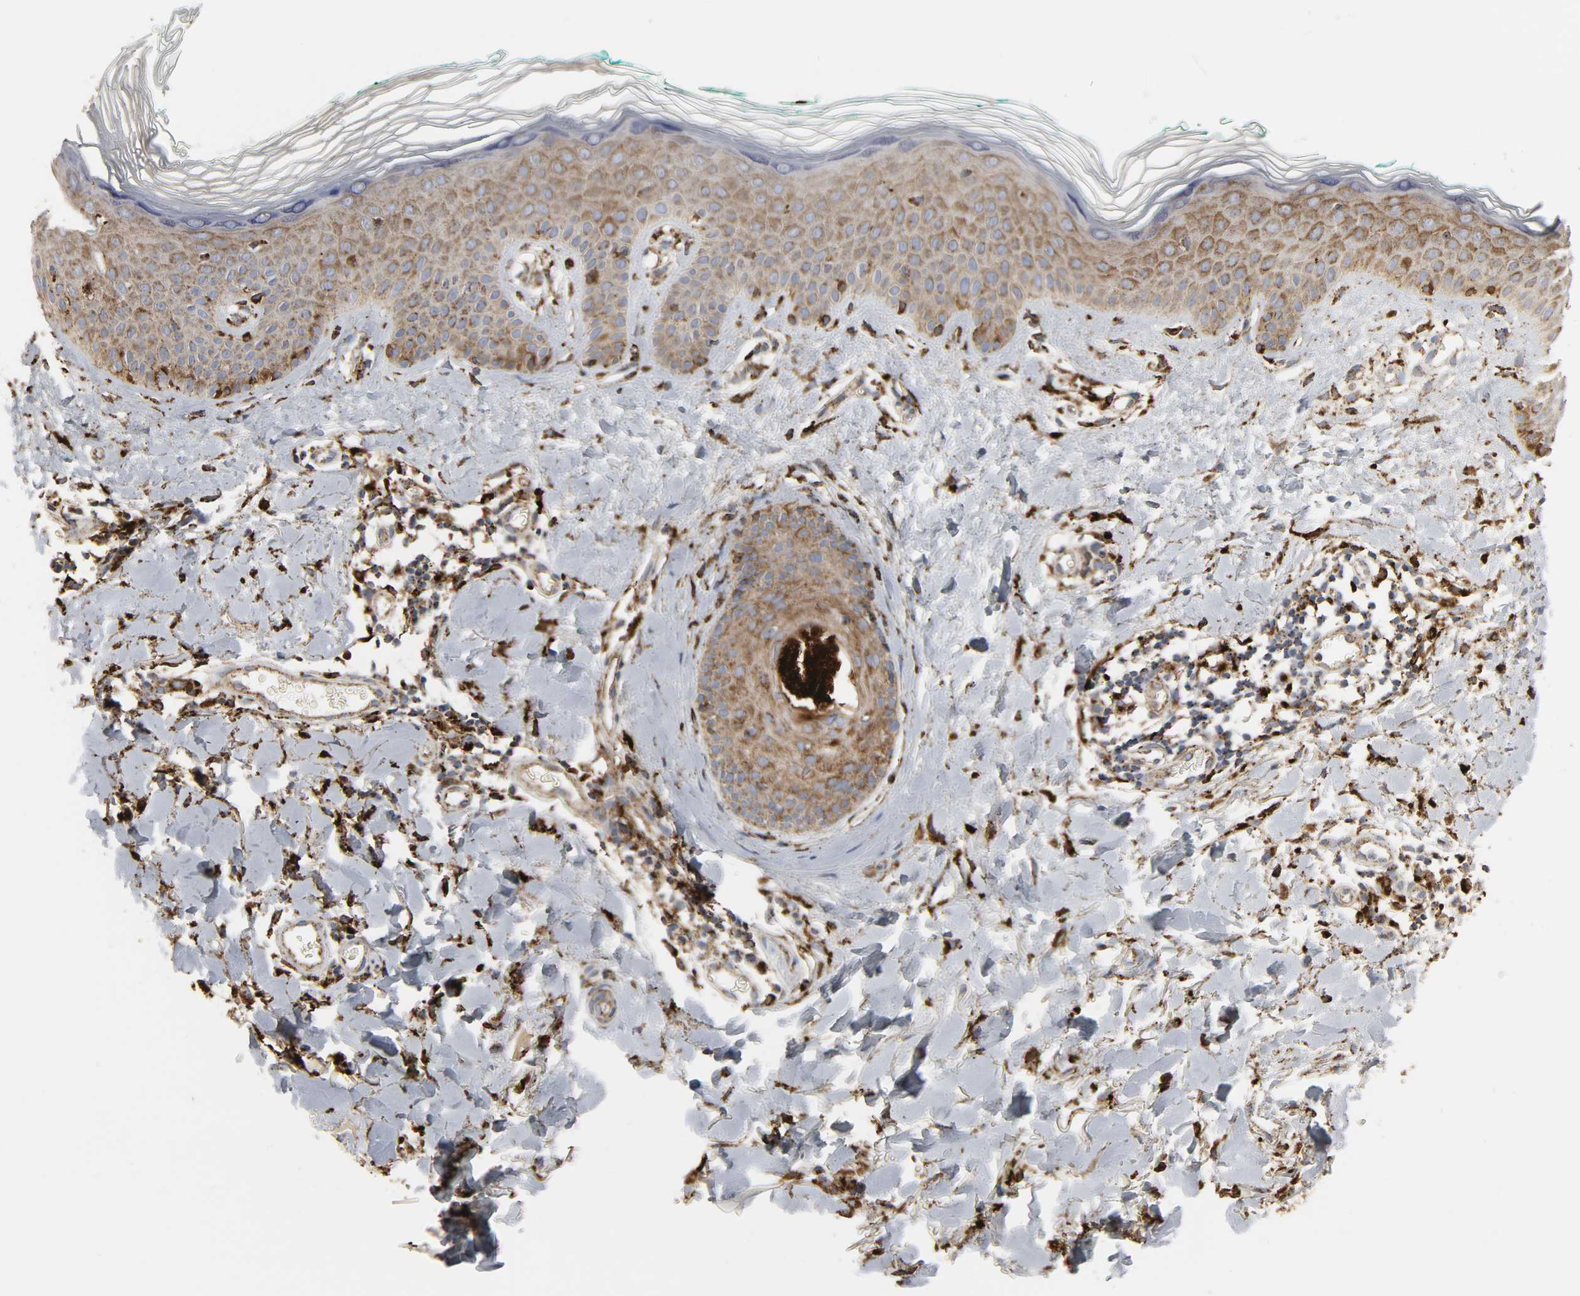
{"staining": {"intensity": "moderate", "quantity": ">75%", "location": "cytoplasmic/membranous"}, "tissue": "skin cancer", "cell_type": "Tumor cells", "image_type": "cancer", "snomed": [{"axis": "morphology", "description": "Basal cell carcinoma"}, {"axis": "topography", "description": "Skin"}], "caption": "About >75% of tumor cells in skin cancer (basal cell carcinoma) demonstrate moderate cytoplasmic/membranous protein staining as visualized by brown immunohistochemical staining.", "gene": "PSAP", "patient": {"sex": "female", "age": 58}}